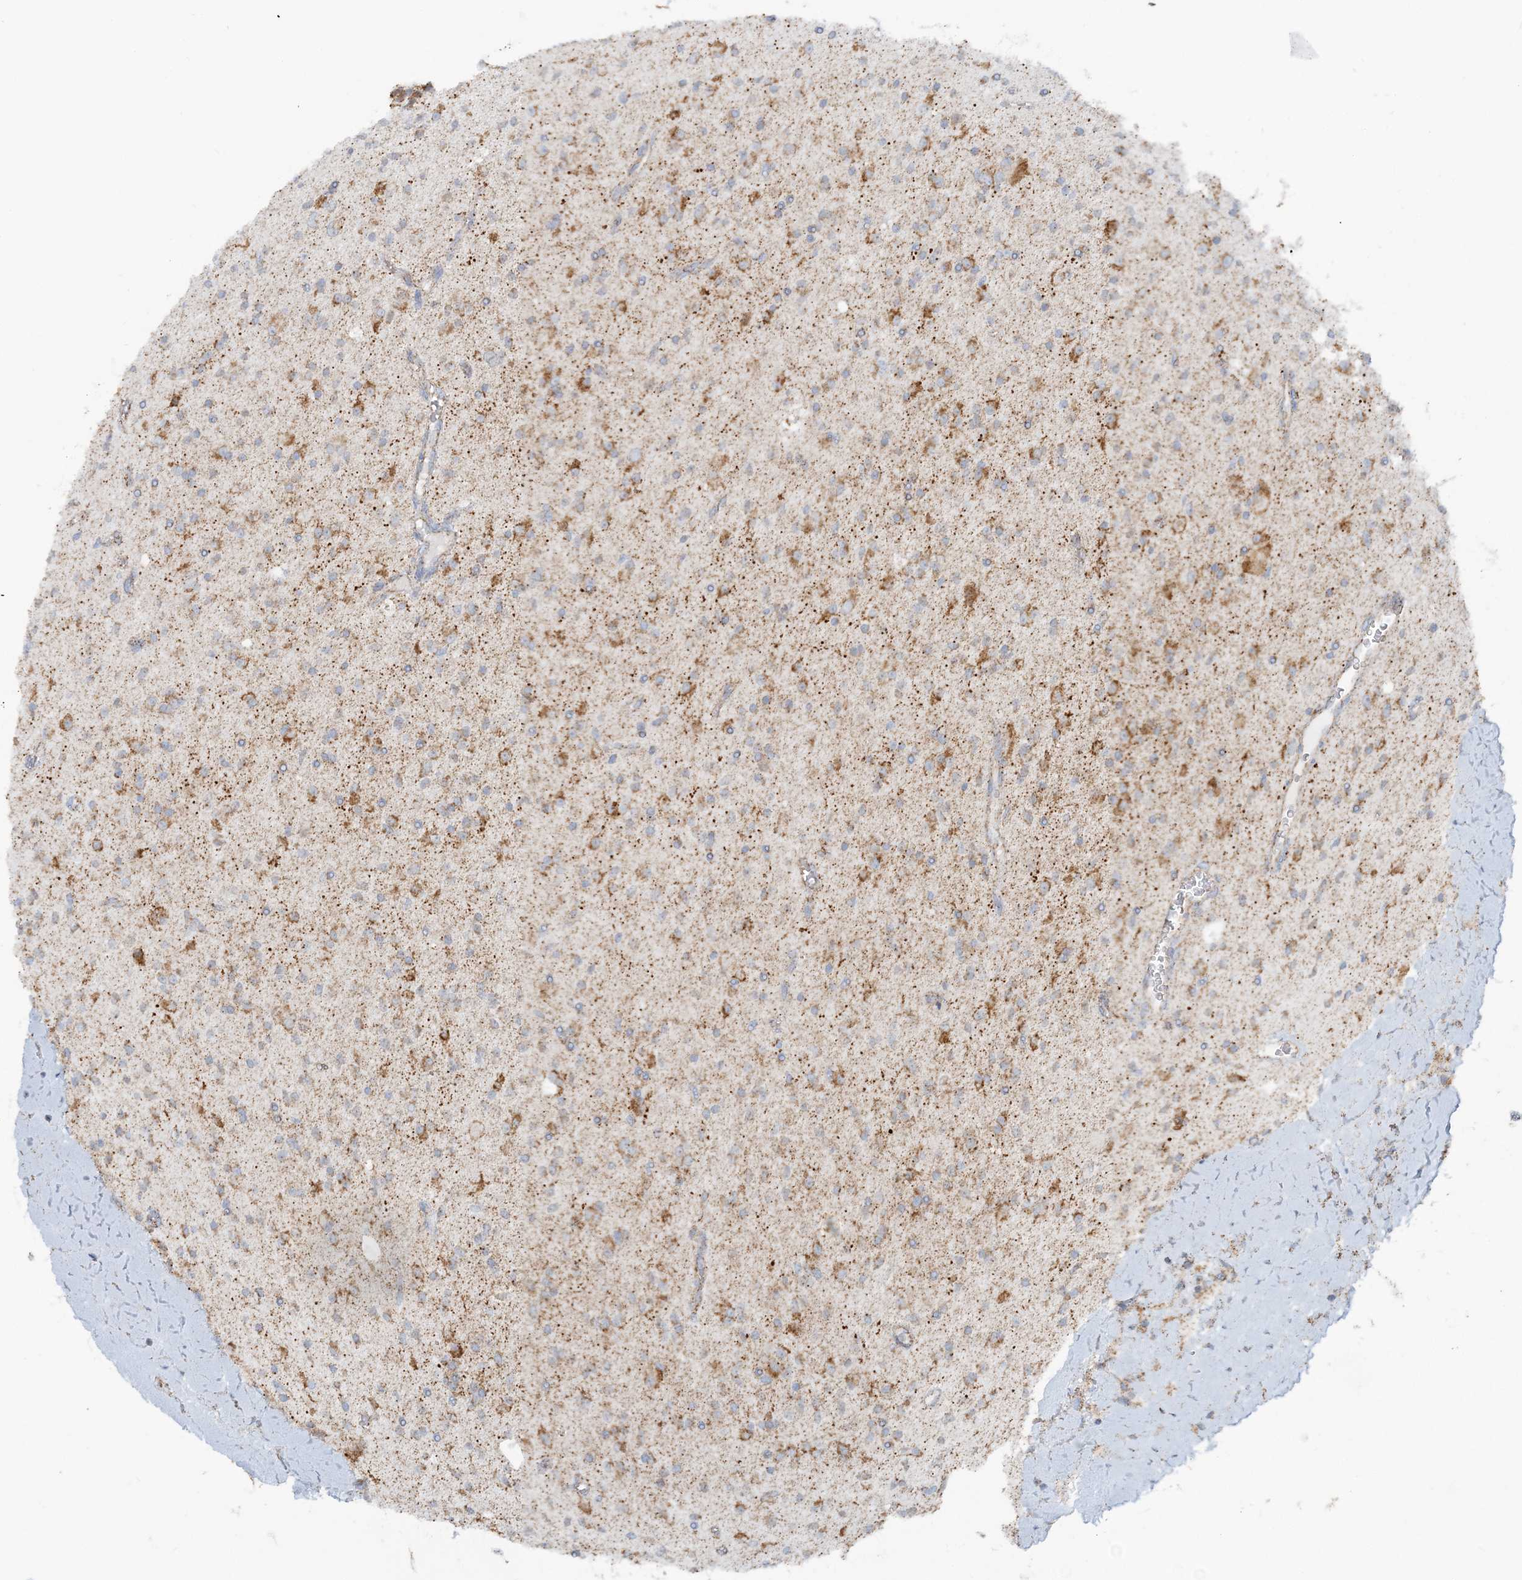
{"staining": {"intensity": "moderate", "quantity": "<25%", "location": "cytoplasmic/membranous"}, "tissue": "glioma", "cell_type": "Tumor cells", "image_type": "cancer", "snomed": [{"axis": "morphology", "description": "Glioma, malignant, High grade"}, {"axis": "topography", "description": "Brain"}], "caption": "High-power microscopy captured an immunohistochemistry histopathology image of malignant glioma (high-grade), revealing moderate cytoplasmic/membranous staining in approximately <25% of tumor cells.", "gene": "PCCB", "patient": {"sex": "male", "age": 34}}